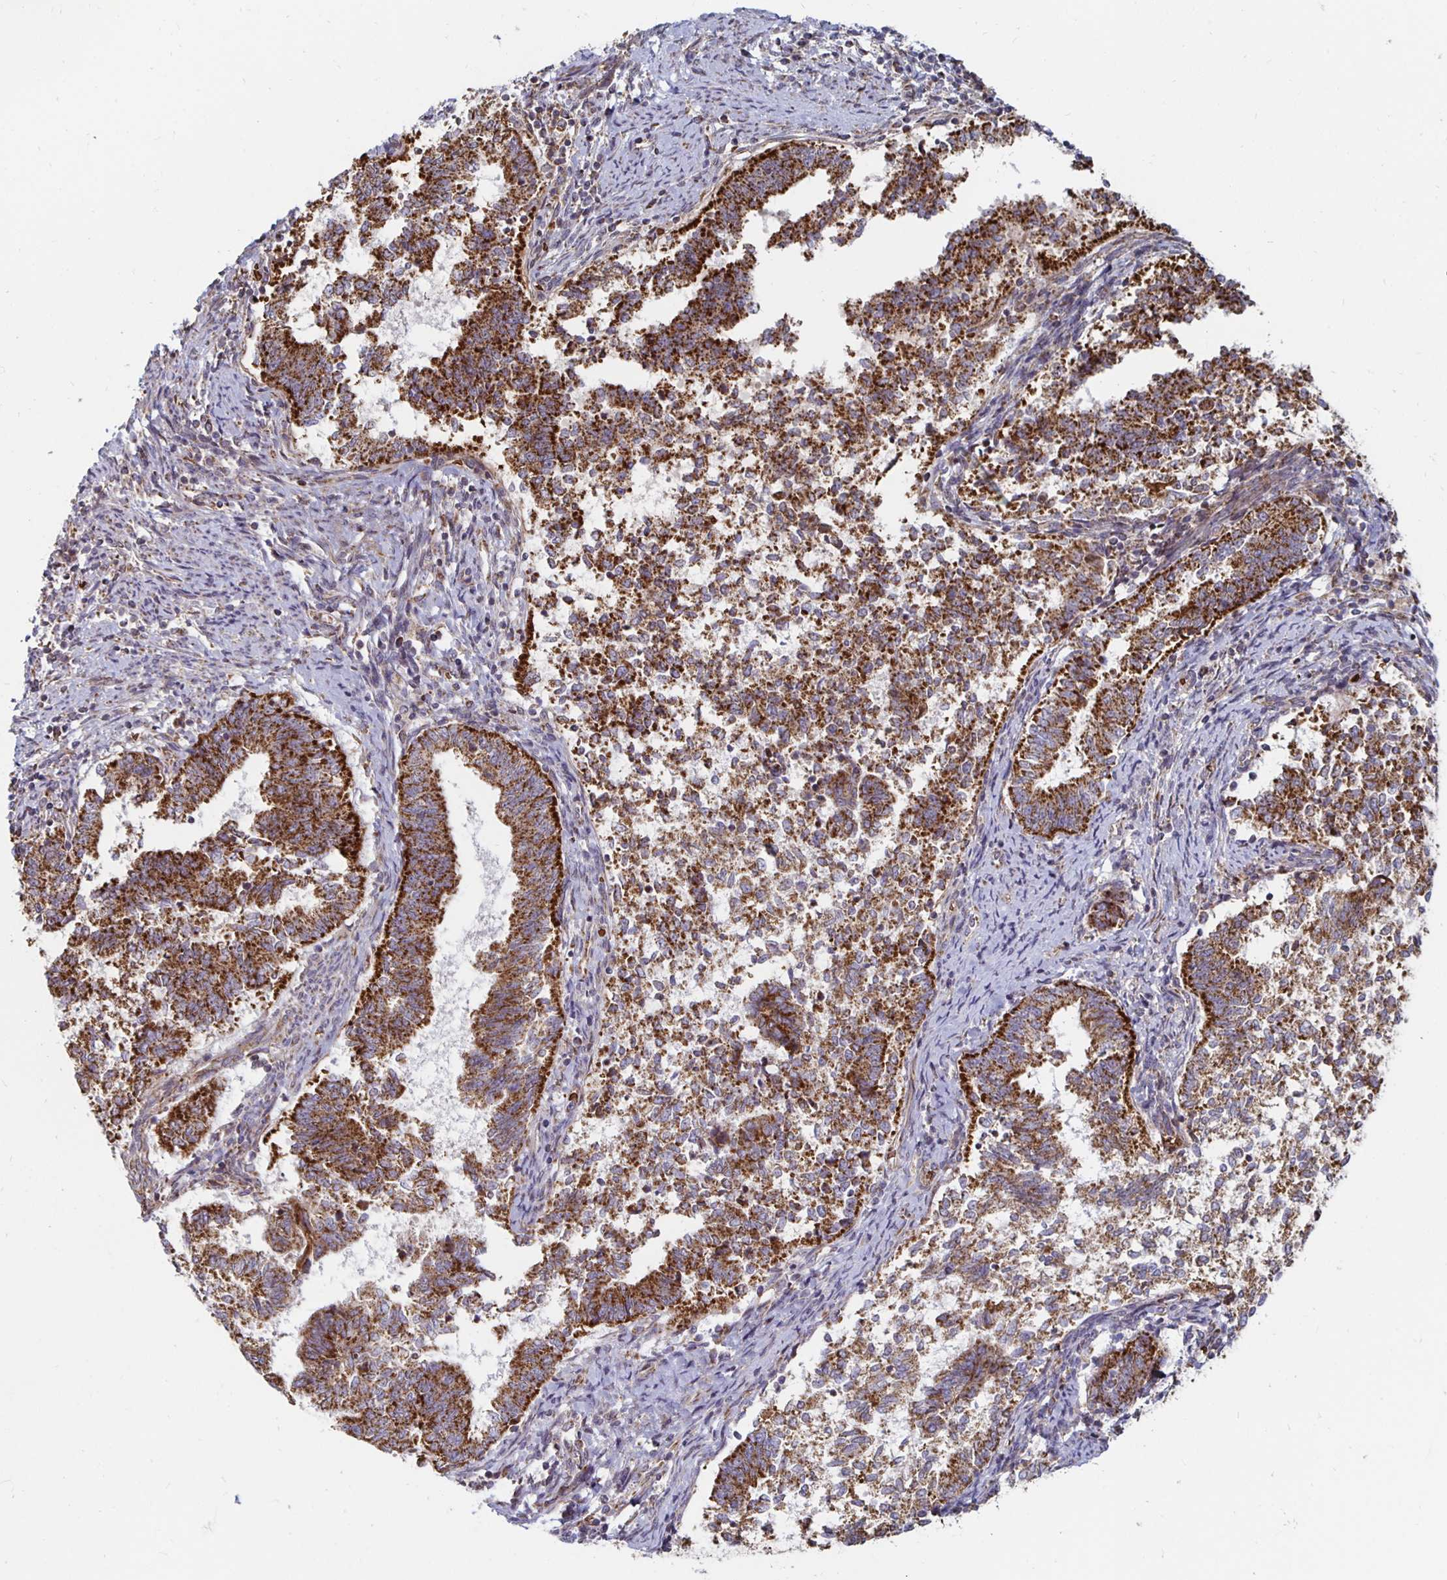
{"staining": {"intensity": "strong", "quantity": ">75%", "location": "cytoplasmic/membranous"}, "tissue": "endometrial cancer", "cell_type": "Tumor cells", "image_type": "cancer", "snomed": [{"axis": "morphology", "description": "Adenocarcinoma, NOS"}, {"axis": "topography", "description": "Endometrium"}], "caption": "Endometrial cancer stained for a protein (brown) exhibits strong cytoplasmic/membranous positive positivity in about >75% of tumor cells.", "gene": "MRPL28", "patient": {"sex": "female", "age": 65}}